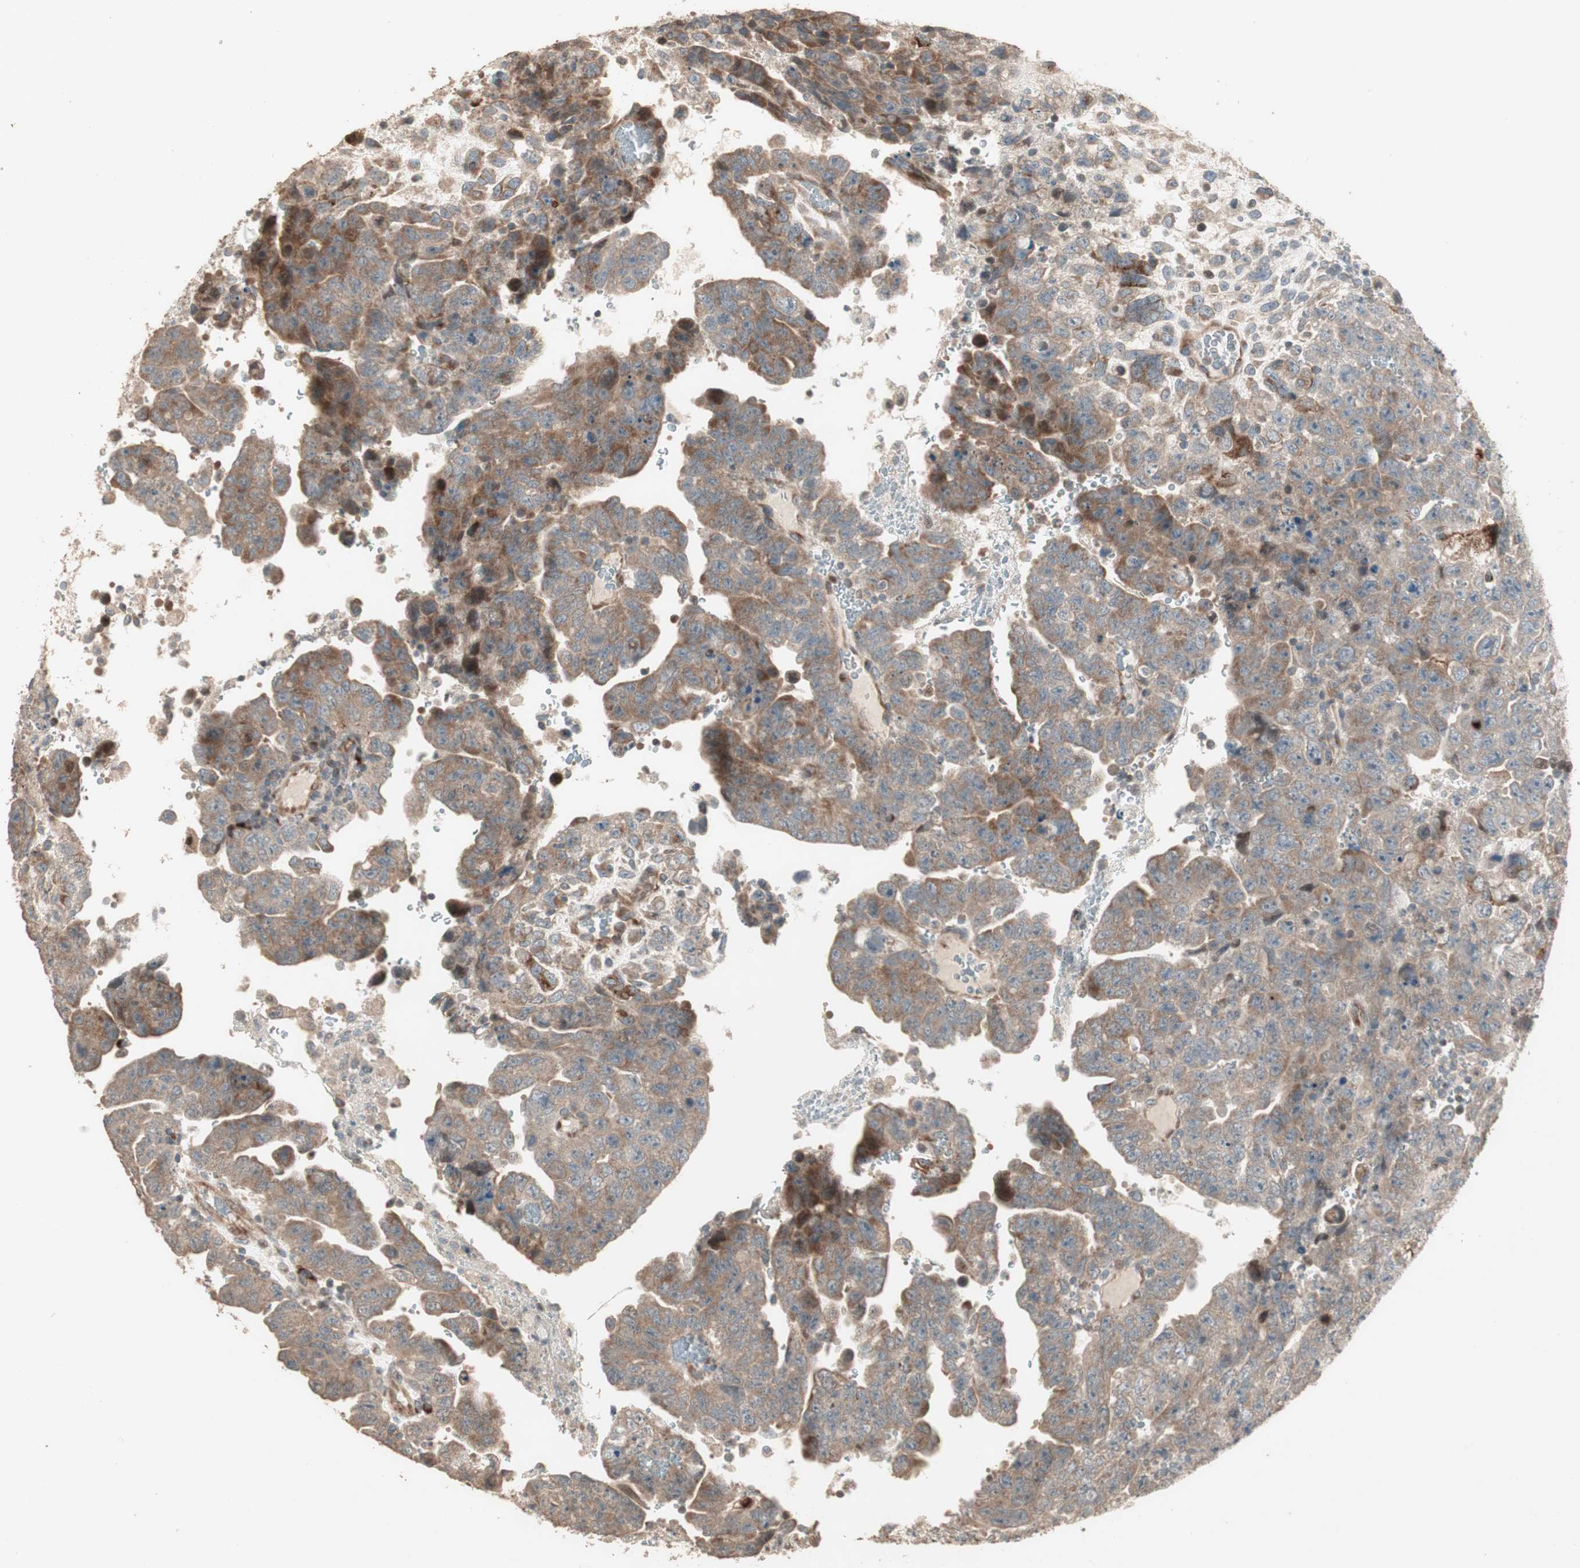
{"staining": {"intensity": "moderate", "quantity": ">75%", "location": "cytoplasmic/membranous"}, "tissue": "testis cancer", "cell_type": "Tumor cells", "image_type": "cancer", "snomed": [{"axis": "morphology", "description": "Carcinoma, Embryonal, NOS"}, {"axis": "topography", "description": "Testis"}], "caption": "There is medium levels of moderate cytoplasmic/membranous positivity in tumor cells of testis embryonal carcinoma, as demonstrated by immunohistochemical staining (brown color).", "gene": "RARRES1", "patient": {"sex": "male", "age": 28}}